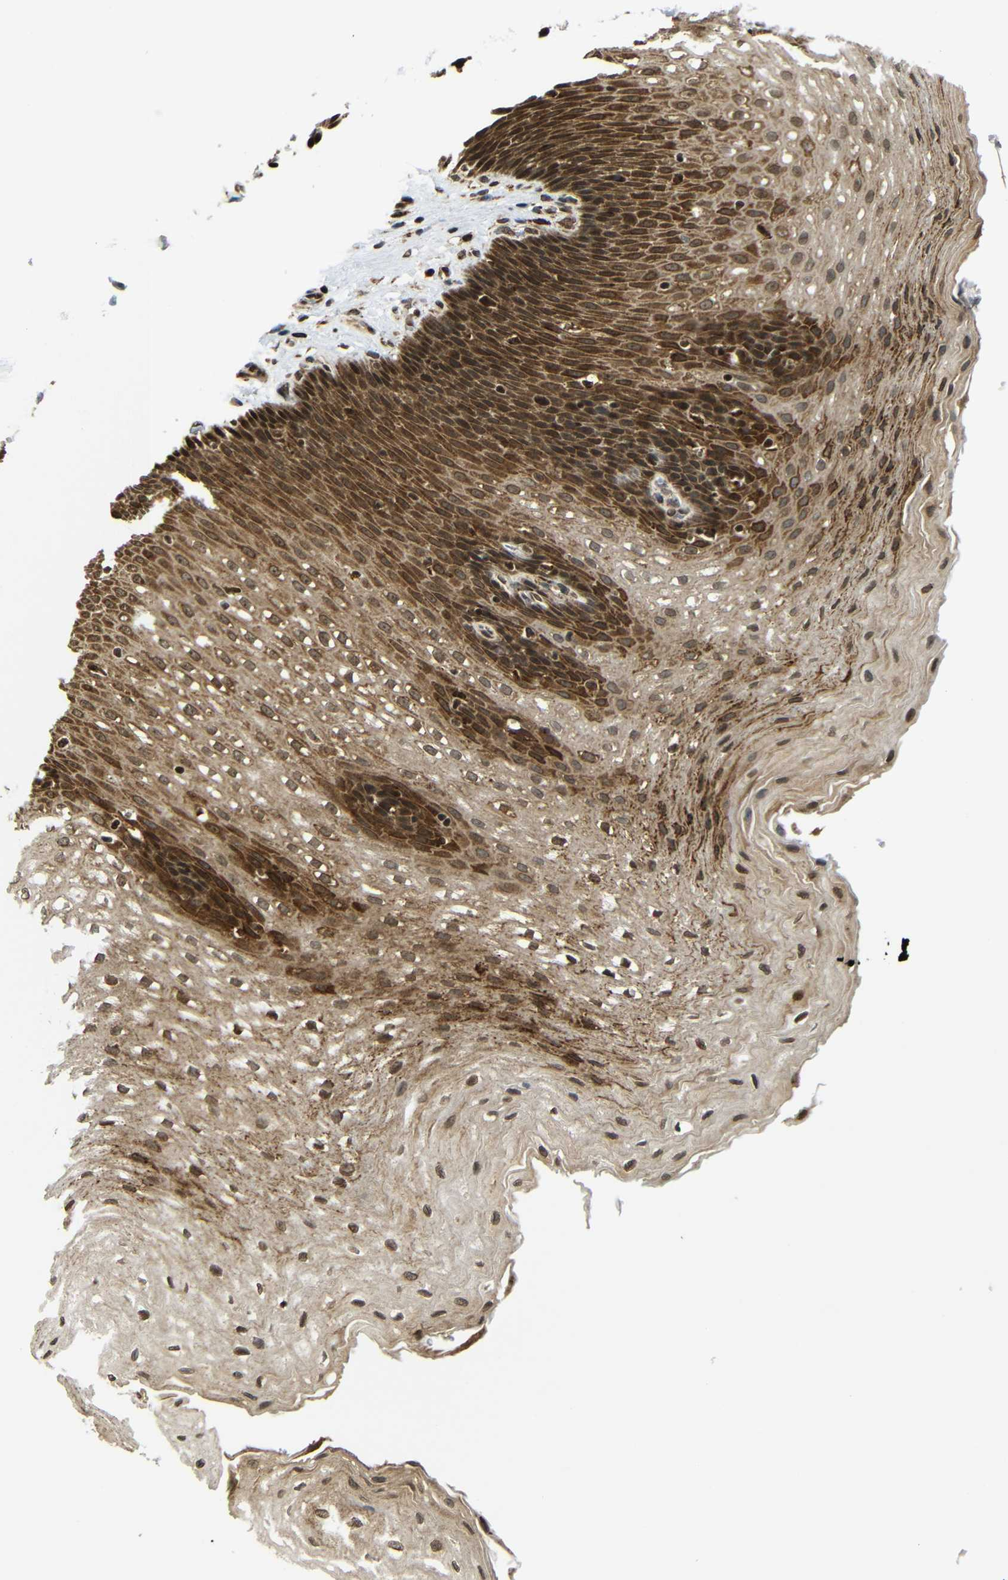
{"staining": {"intensity": "strong", "quantity": ">75%", "location": "cytoplasmic/membranous,nuclear"}, "tissue": "esophagus", "cell_type": "Squamous epithelial cells", "image_type": "normal", "snomed": [{"axis": "morphology", "description": "Normal tissue, NOS"}, {"axis": "topography", "description": "Esophagus"}], "caption": "Immunohistochemical staining of normal human esophagus demonstrates high levels of strong cytoplasmic/membranous,nuclear positivity in approximately >75% of squamous epithelial cells. (Brightfield microscopy of DAB IHC at high magnification).", "gene": "SPCS2", "patient": {"sex": "male", "age": 48}}